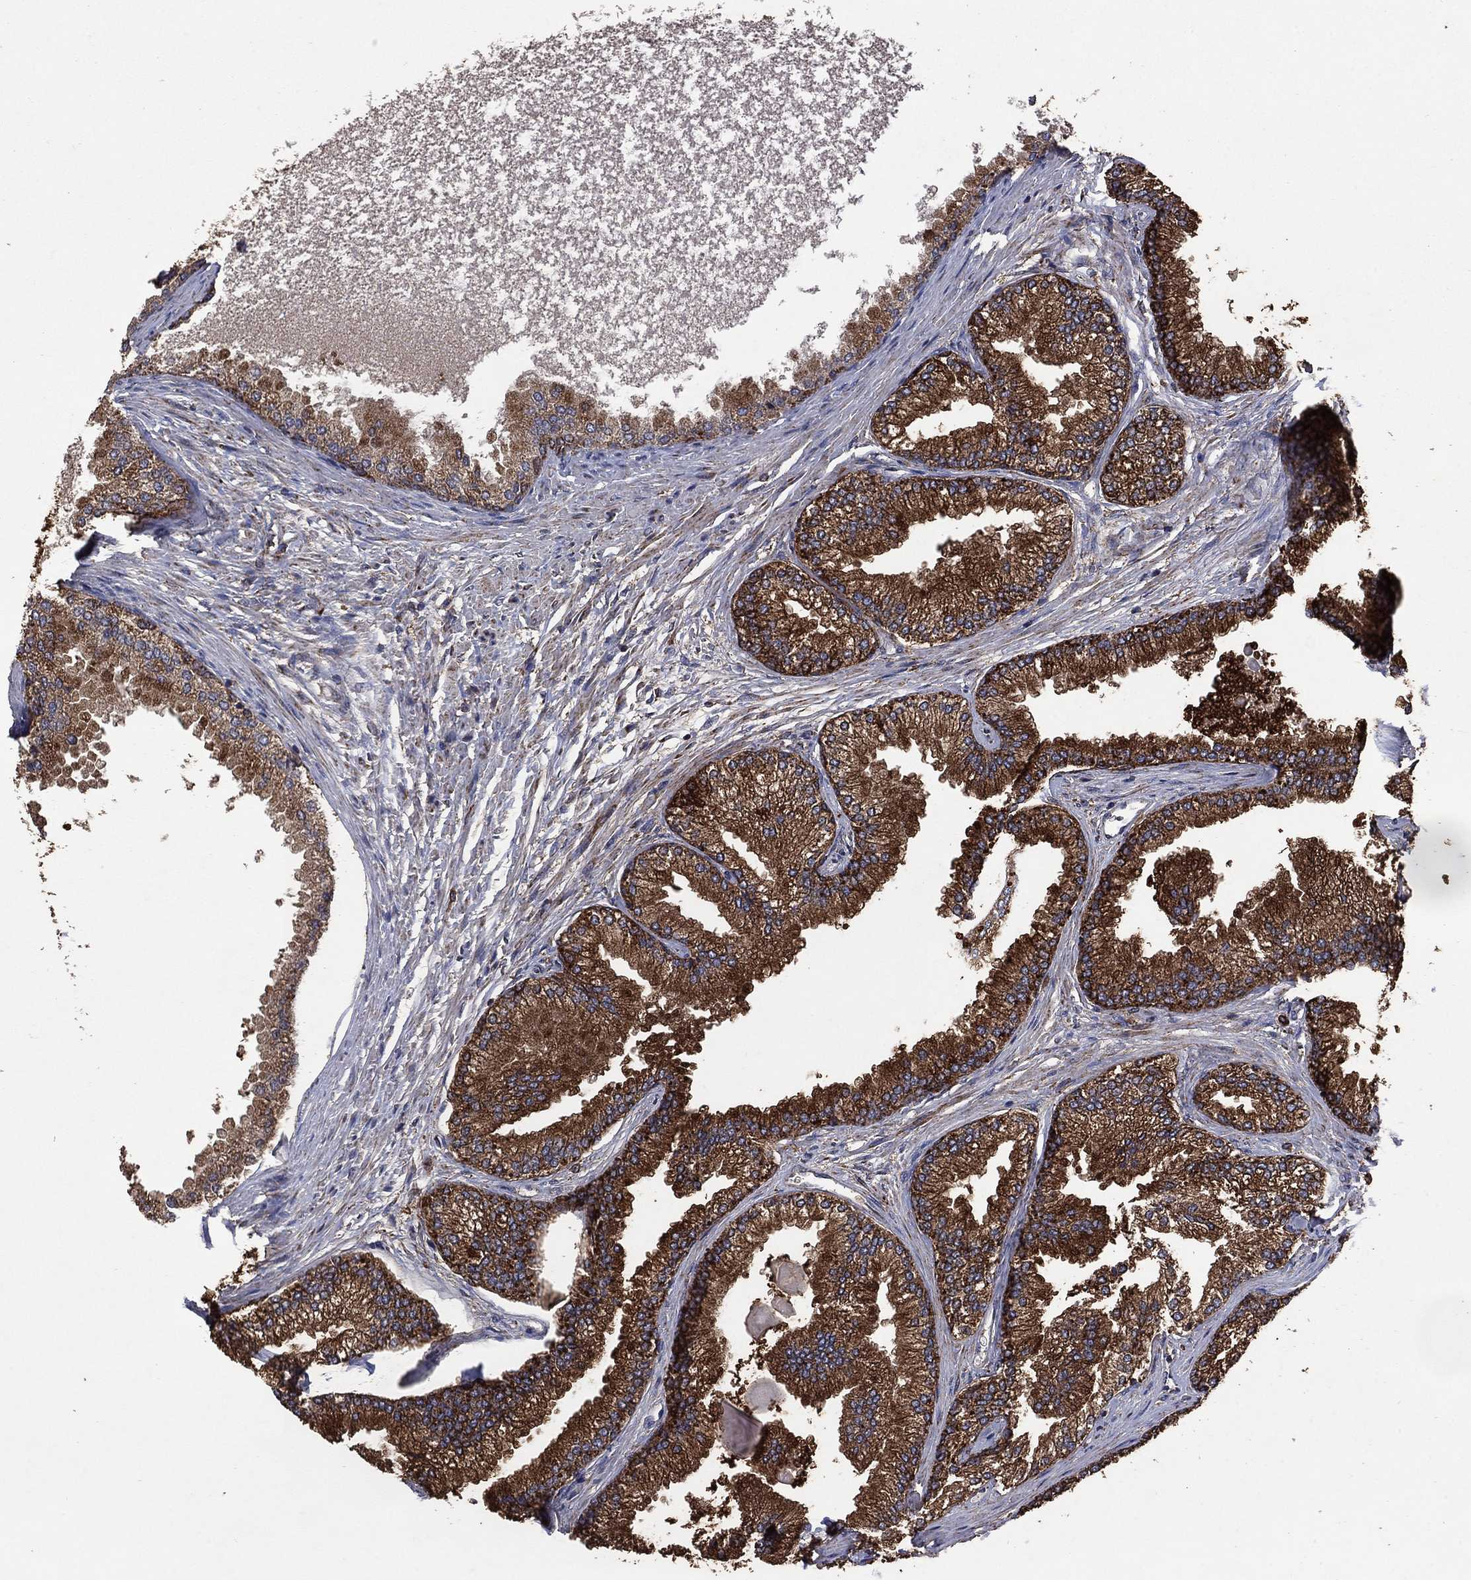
{"staining": {"intensity": "strong", "quantity": "25%-75%", "location": "cytoplasmic/membranous"}, "tissue": "prostate", "cell_type": "Glandular cells", "image_type": "normal", "snomed": [{"axis": "morphology", "description": "Normal tissue, NOS"}, {"axis": "topography", "description": "Prostate"}], "caption": "A histopathology image of human prostate stained for a protein displays strong cytoplasmic/membranous brown staining in glandular cells. The staining was performed using DAB to visualize the protein expression in brown, while the nuclei were stained in blue with hematoxylin (Magnification: 20x).", "gene": "DPH1", "patient": {"sex": "male", "age": 72}}